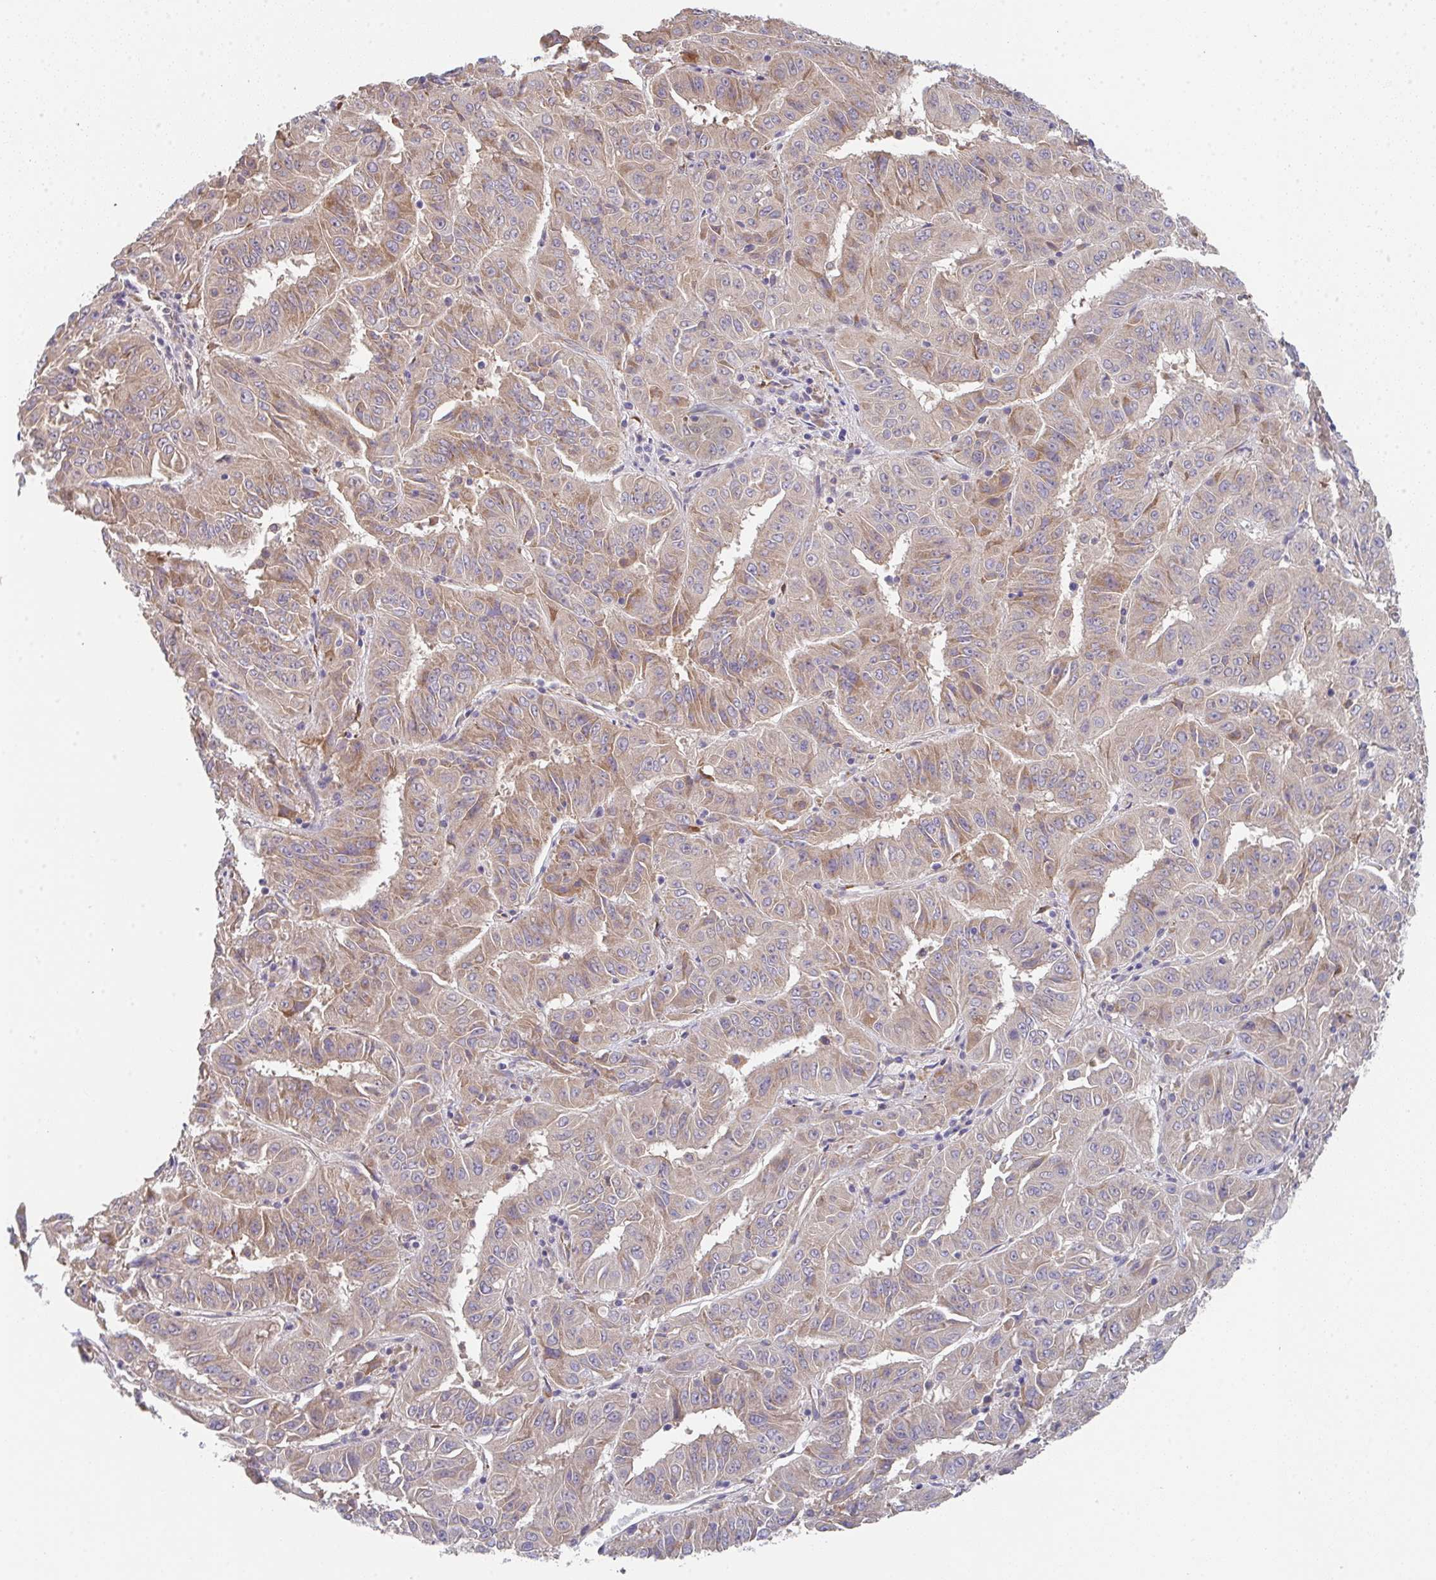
{"staining": {"intensity": "weak", "quantity": "25%-75%", "location": "cytoplasmic/membranous"}, "tissue": "pancreatic cancer", "cell_type": "Tumor cells", "image_type": "cancer", "snomed": [{"axis": "morphology", "description": "Adenocarcinoma, NOS"}, {"axis": "topography", "description": "Pancreas"}], "caption": "DAB (3,3'-diaminobenzidine) immunohistochemical staining of adenocarcinoma (pancreatic) demonstrates weak cytoplasmic/membranous protein staining in about 25%-75% of tumor cells.", "gene": "TSPAN31", "patient": {"sex": "male", "age": 63}}